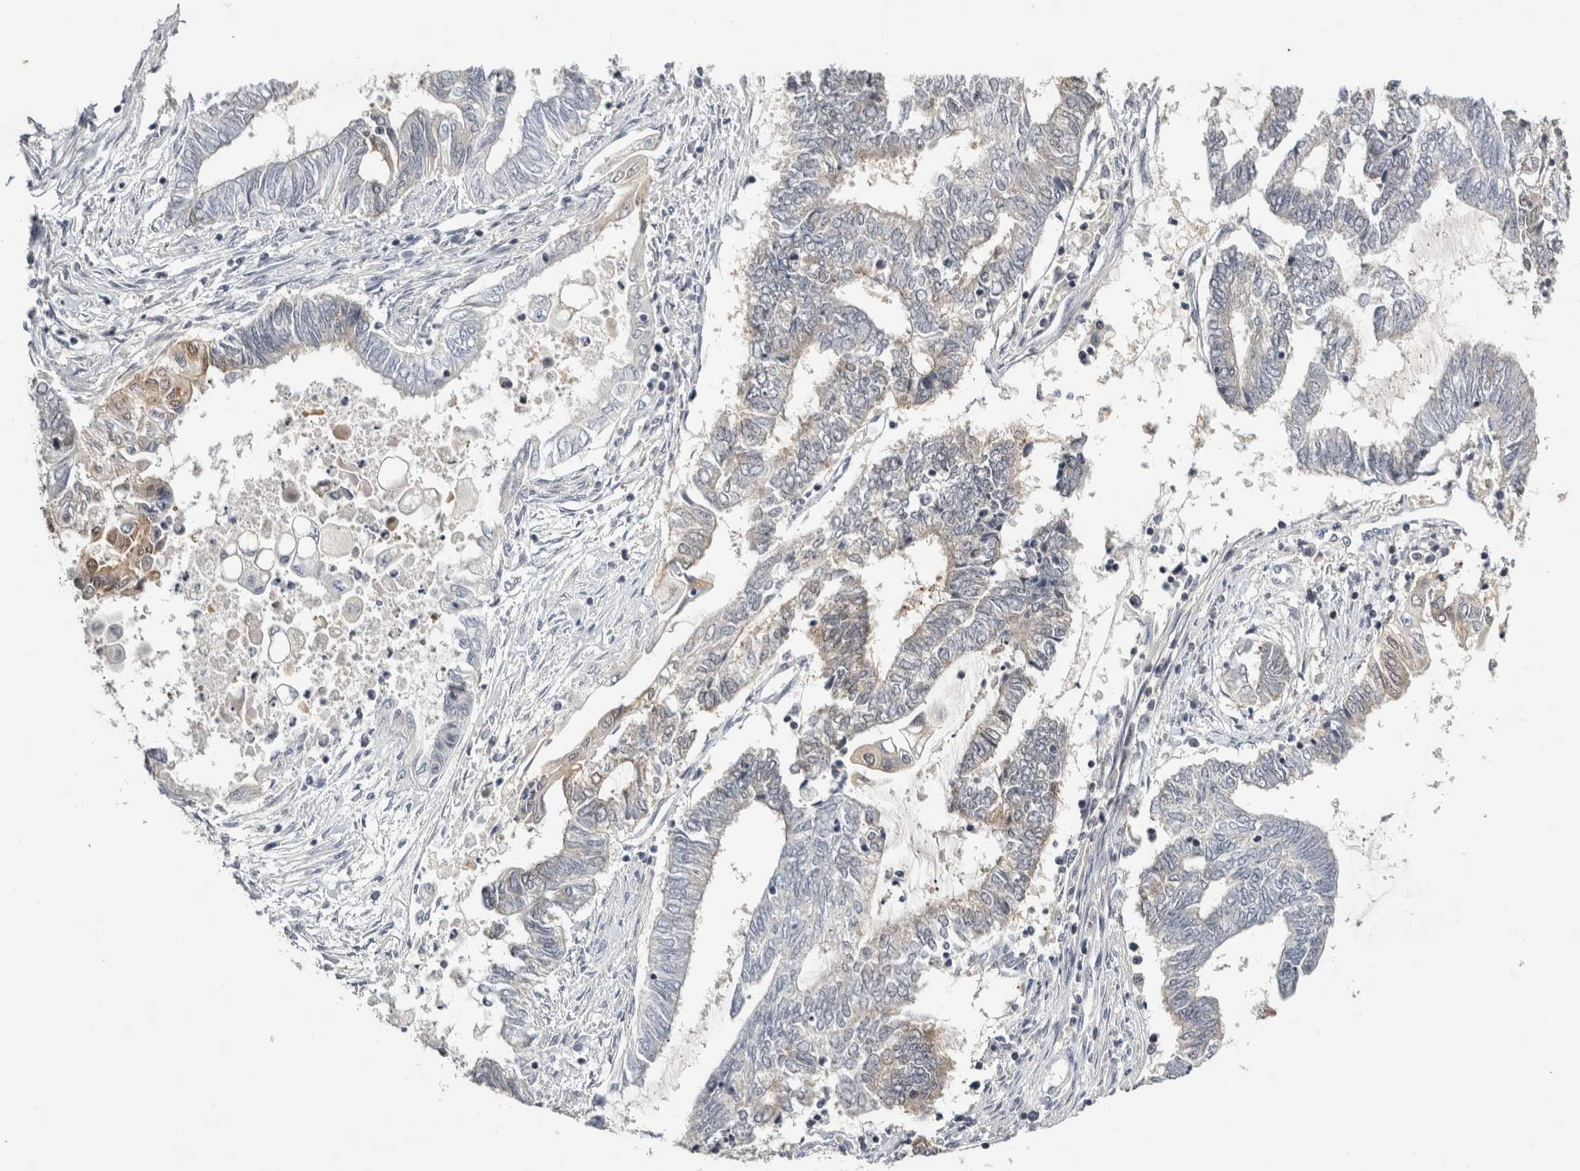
{"staining": {"intensity": "weak", "quantity": "<25%", "location": "cytoplasmic/membranous"}, "tissue": "endometrial cancer", "cell_type": "Tumor cells", "image_type": "cancer", "snomed": [{"axis": "morphology", "description": "Adenocarcinoma, NOS"}, {"axis": "topography", "description": "Uterus"}, {"axis": "topography", "description": "Endometrium"}], "caption": "High power microscopy histopathology image of an IHC histopathology image of endometrial cancer (adenocarcinoma), revealing no significant expression in tumor cells. Brightfield microscopy of immunohistochemistry (IHC) stained with DAB (3,3'-diaminobenzidine) (brown) and hematoxylin (blue), captured at high magnification.", "gene": "ACAT2", "patient": {"sex": "female", "age": 70}}